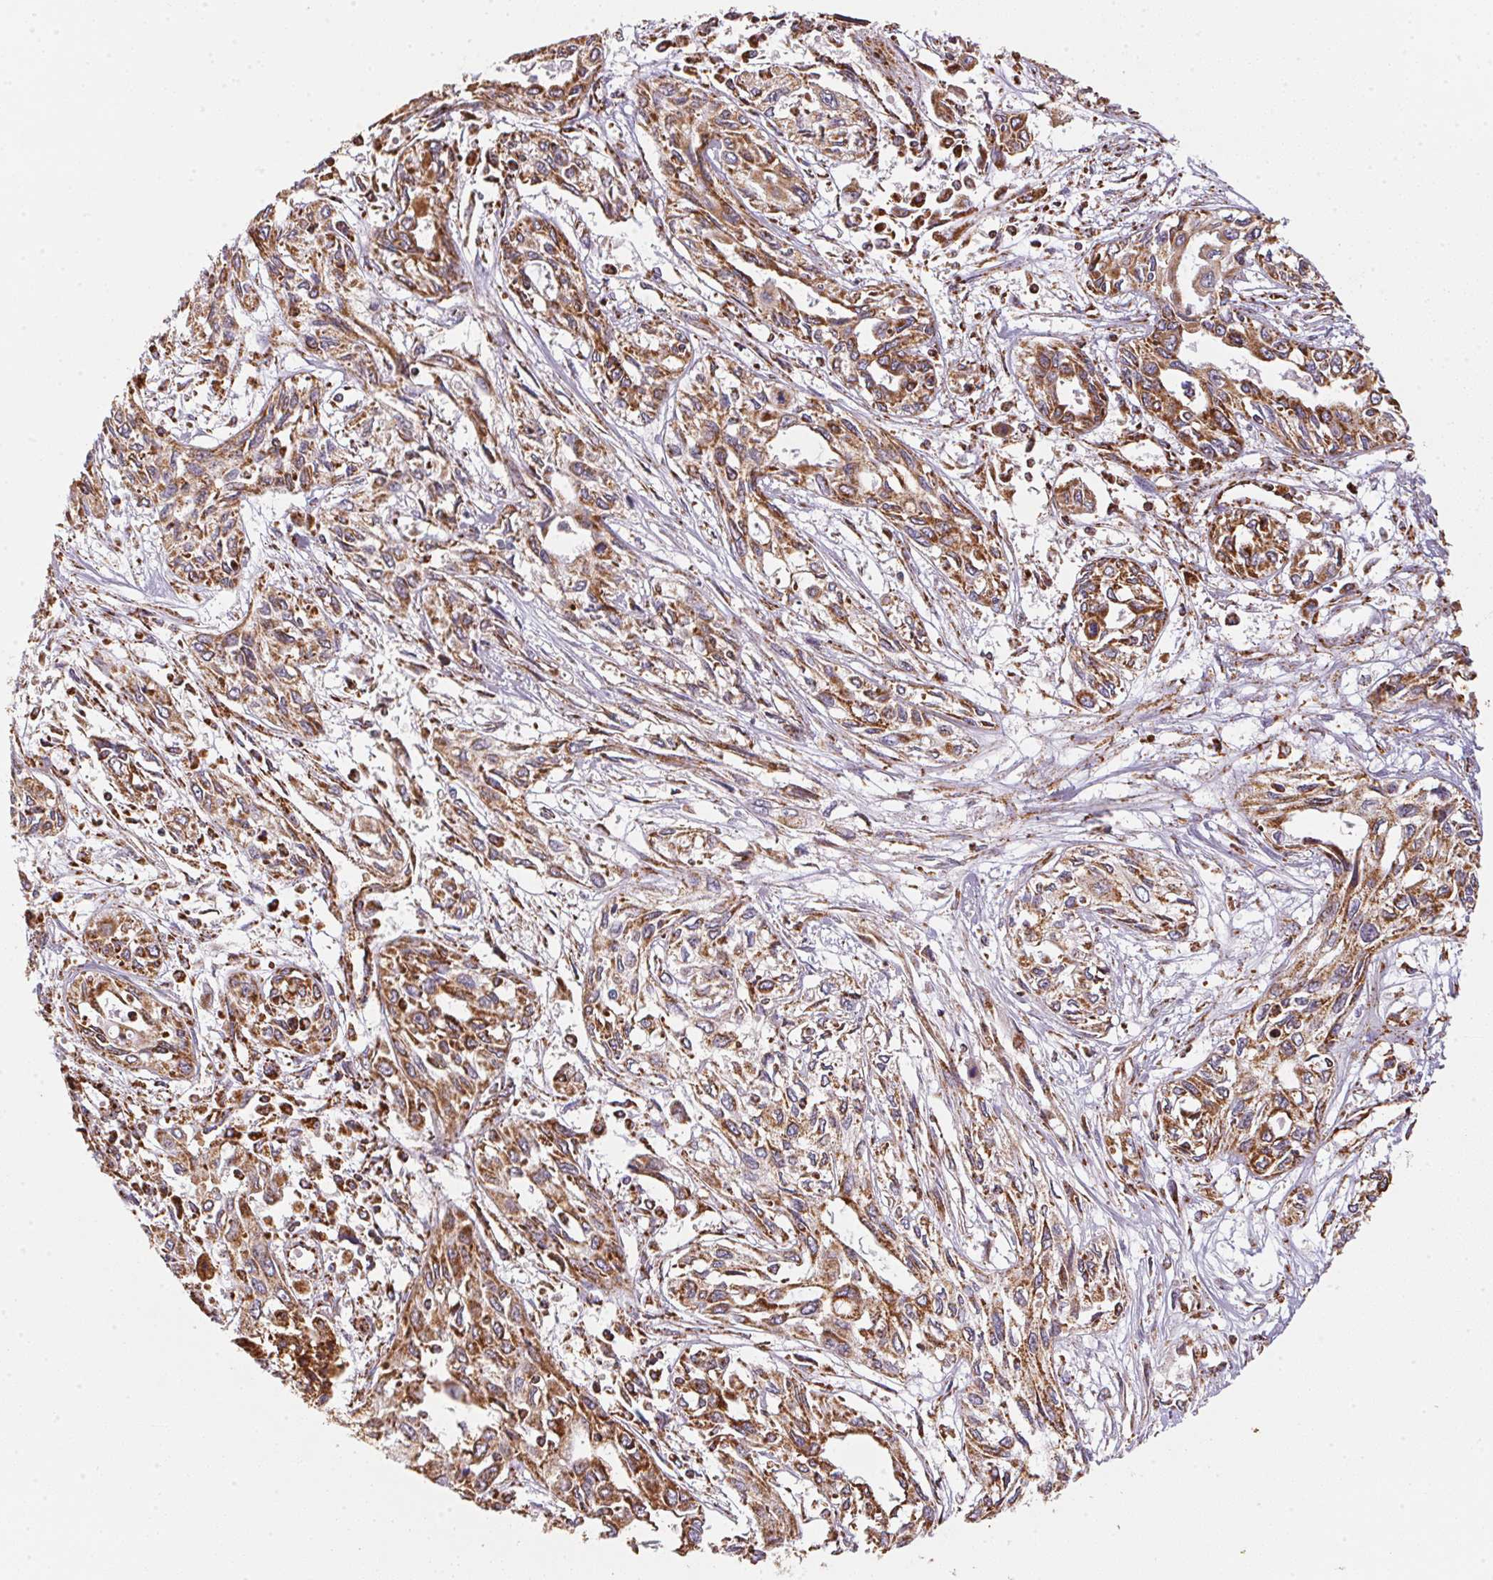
{"staining": {"intensity": "moderate", "quantity": ">75%", "location": "cytoplasmic/membranous"}, "tissue": "pancreatic cancer", "cell_type": "Tumor cells", "image_type": "cancer", "snomed": [{"axis": "morphology", "description": "Adenocarcinoma, NOS"}, {"axis": "topography", "description": "Pancreas"}], "caption": "Protein analysis of pancreatic cancer tissue reveals moderate cytoplasmic/membranous positivity in approximately >75% of tumor cells.", "gene": "NDUFS2", "patient": {"sex": "female", "age": 55}}